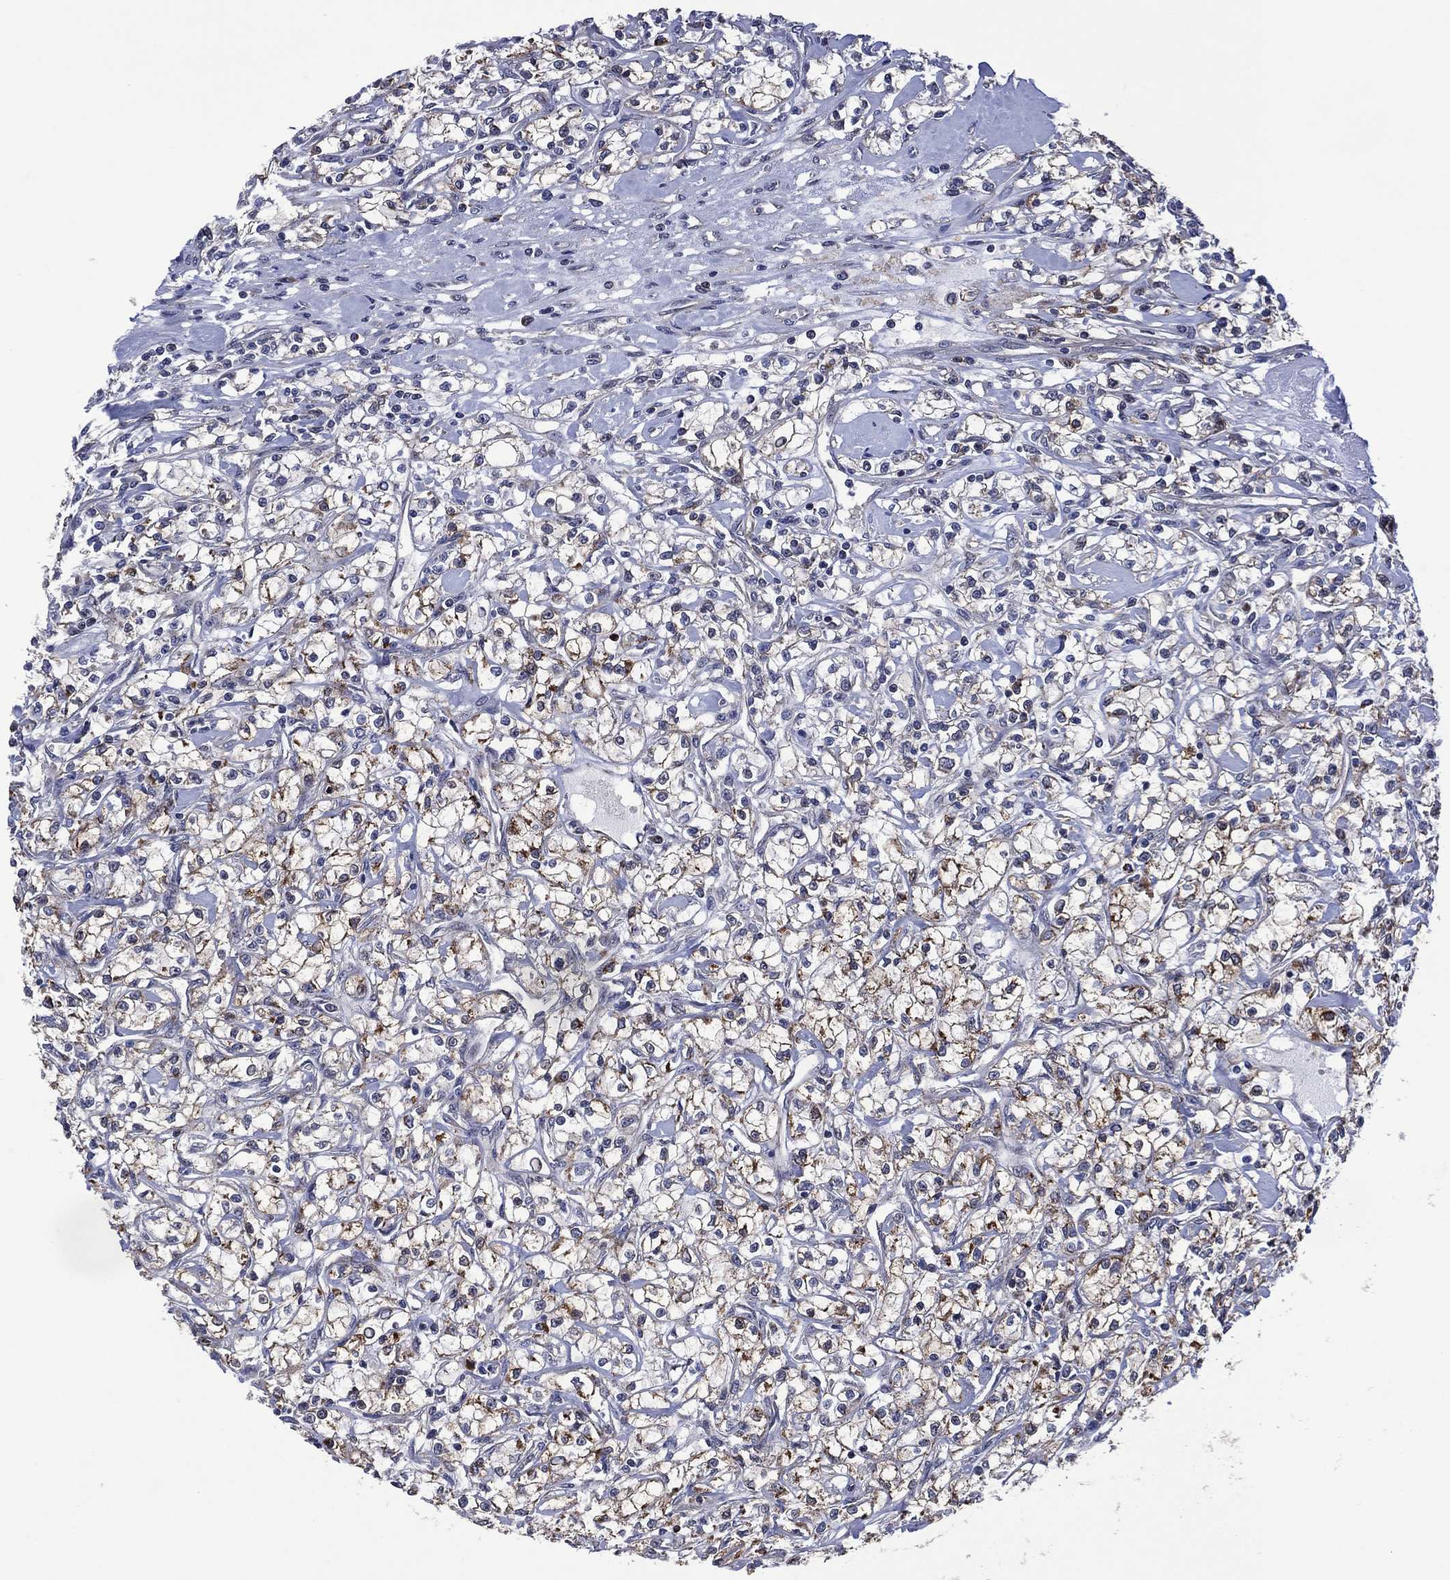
{"staining": {"intensity": "moderate", "quantity": "<25%", "location": "cytoplasmic/membranous"}, "tissue": "renal cancer", "cell_type": "Tumor cells", "image_type": "cancer", "snomed": [{"axis": "morphology", "description": "Adenocarcinoma, NOS"}, {"axis": "topography", "description": "Kidney"}], "caption": "Protein expression analysis of renal cancer (adenocarcinoma) reveals moderate cytoplasmic/membranous expression in about <25% of tumor cells. The protein is stained brown, and the nuclei are stained in blue (DAB (3,3'-diaminobenzidine) IHC with brightfield microscopy, high magnification).", "gene": "HTD2", "patient": {"sex": "female", "age": 59}}